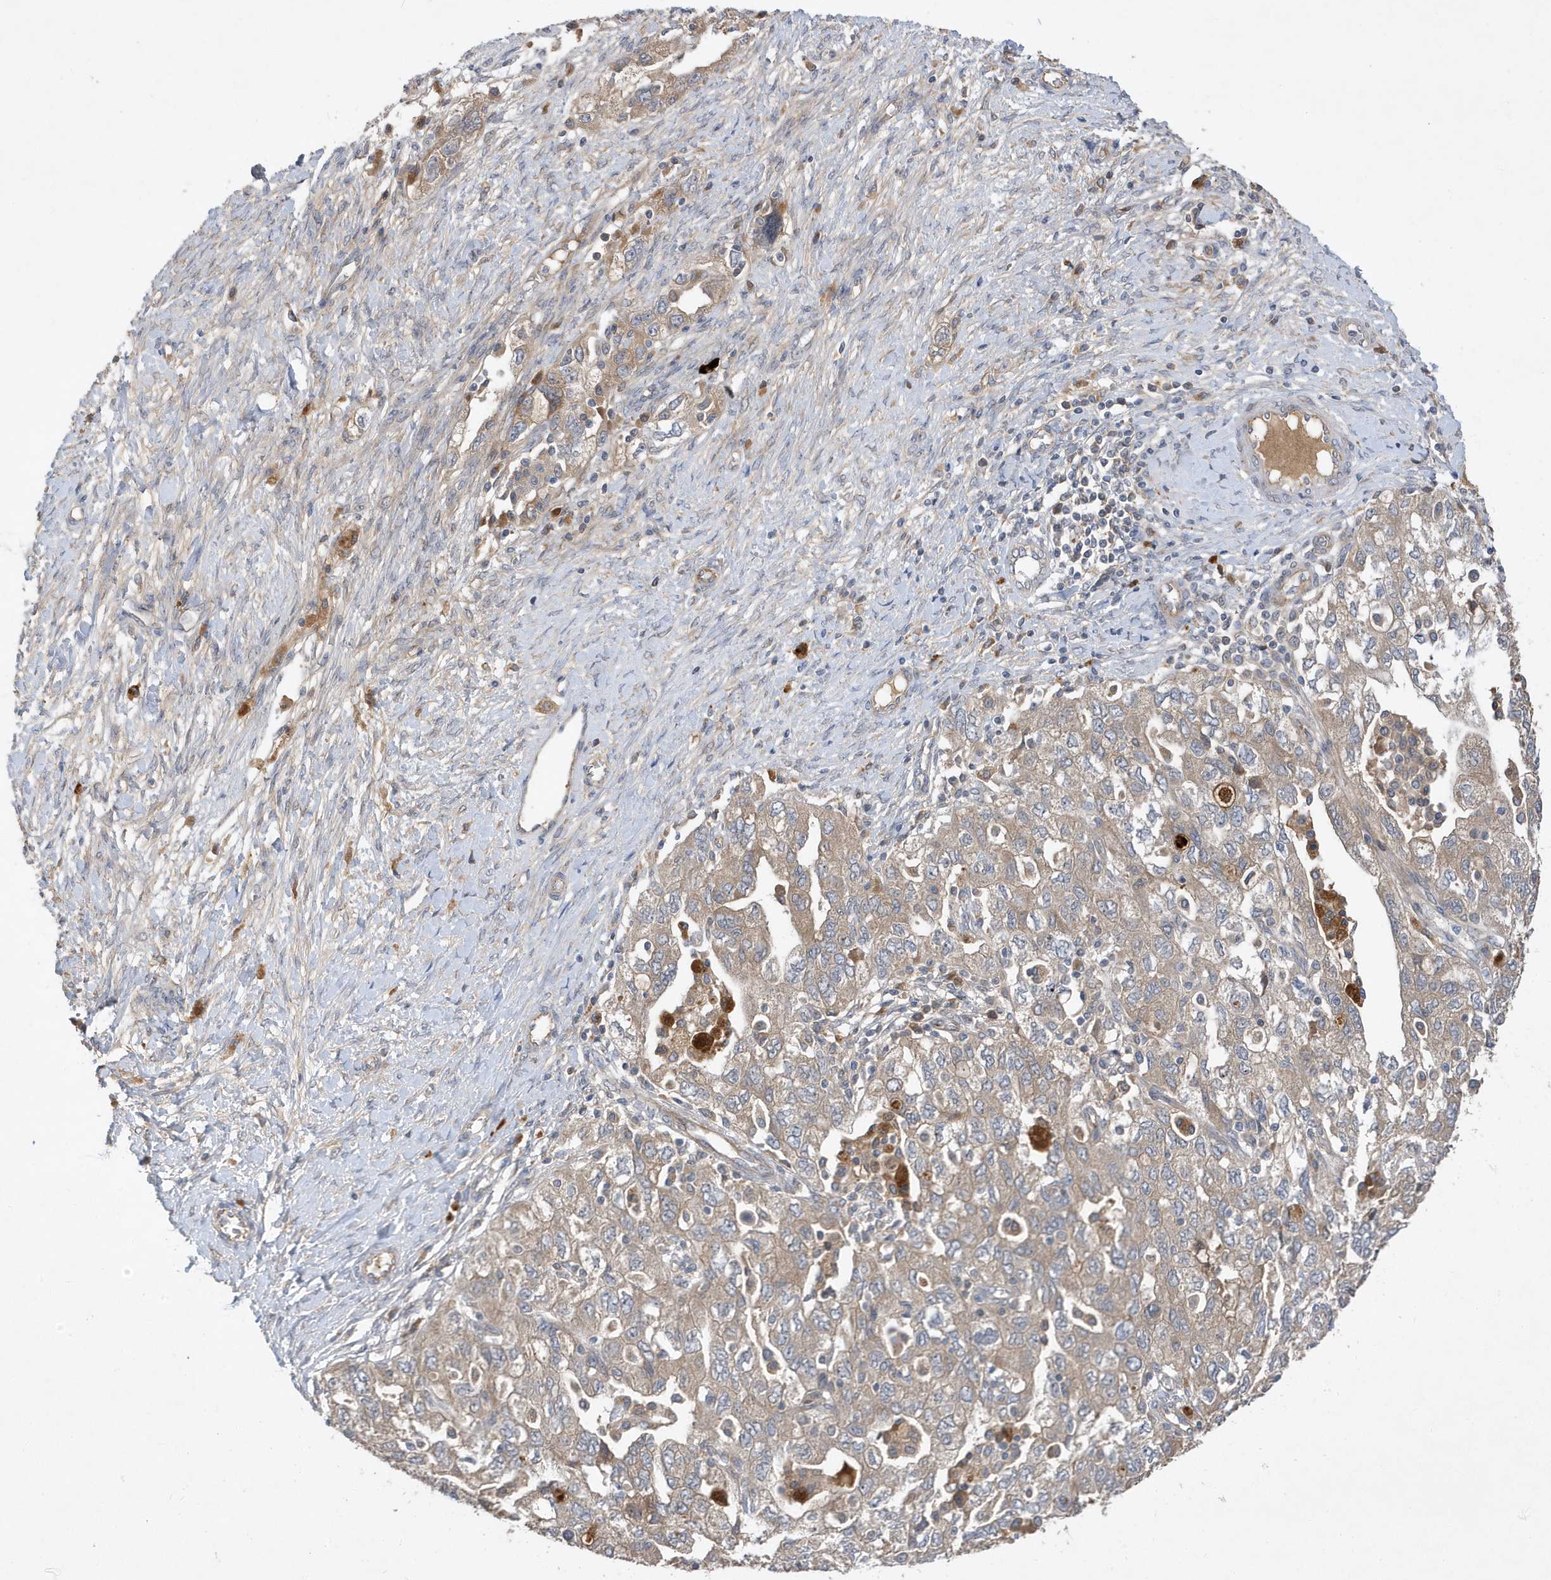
{"staining": {"intensity": "weak", "quantity": "25%-75%", "location": "cytoplasmic/membranous"}, "tissue": "ovarian cancer", "cell_type": "Tumor cells", "image_type": "cancer", "snomed": [{"axis": "morphology", "description": "Carcinoma, NOS"}, {"axis": "morphology", "description": "Cystadenocarcinoma, serous, NOS"}, {"axis": "topography", "description": "Ovary"}], "caption": "Ovarian cancer stained with DAB immunohistochemistry (IHC) displays low levels of weak cytoplasmic/membranous expression in approximately 25%-75% of tumor cells.", "gene": "LAPTM4A", "patient": {"sex": "female", "age": 69}}